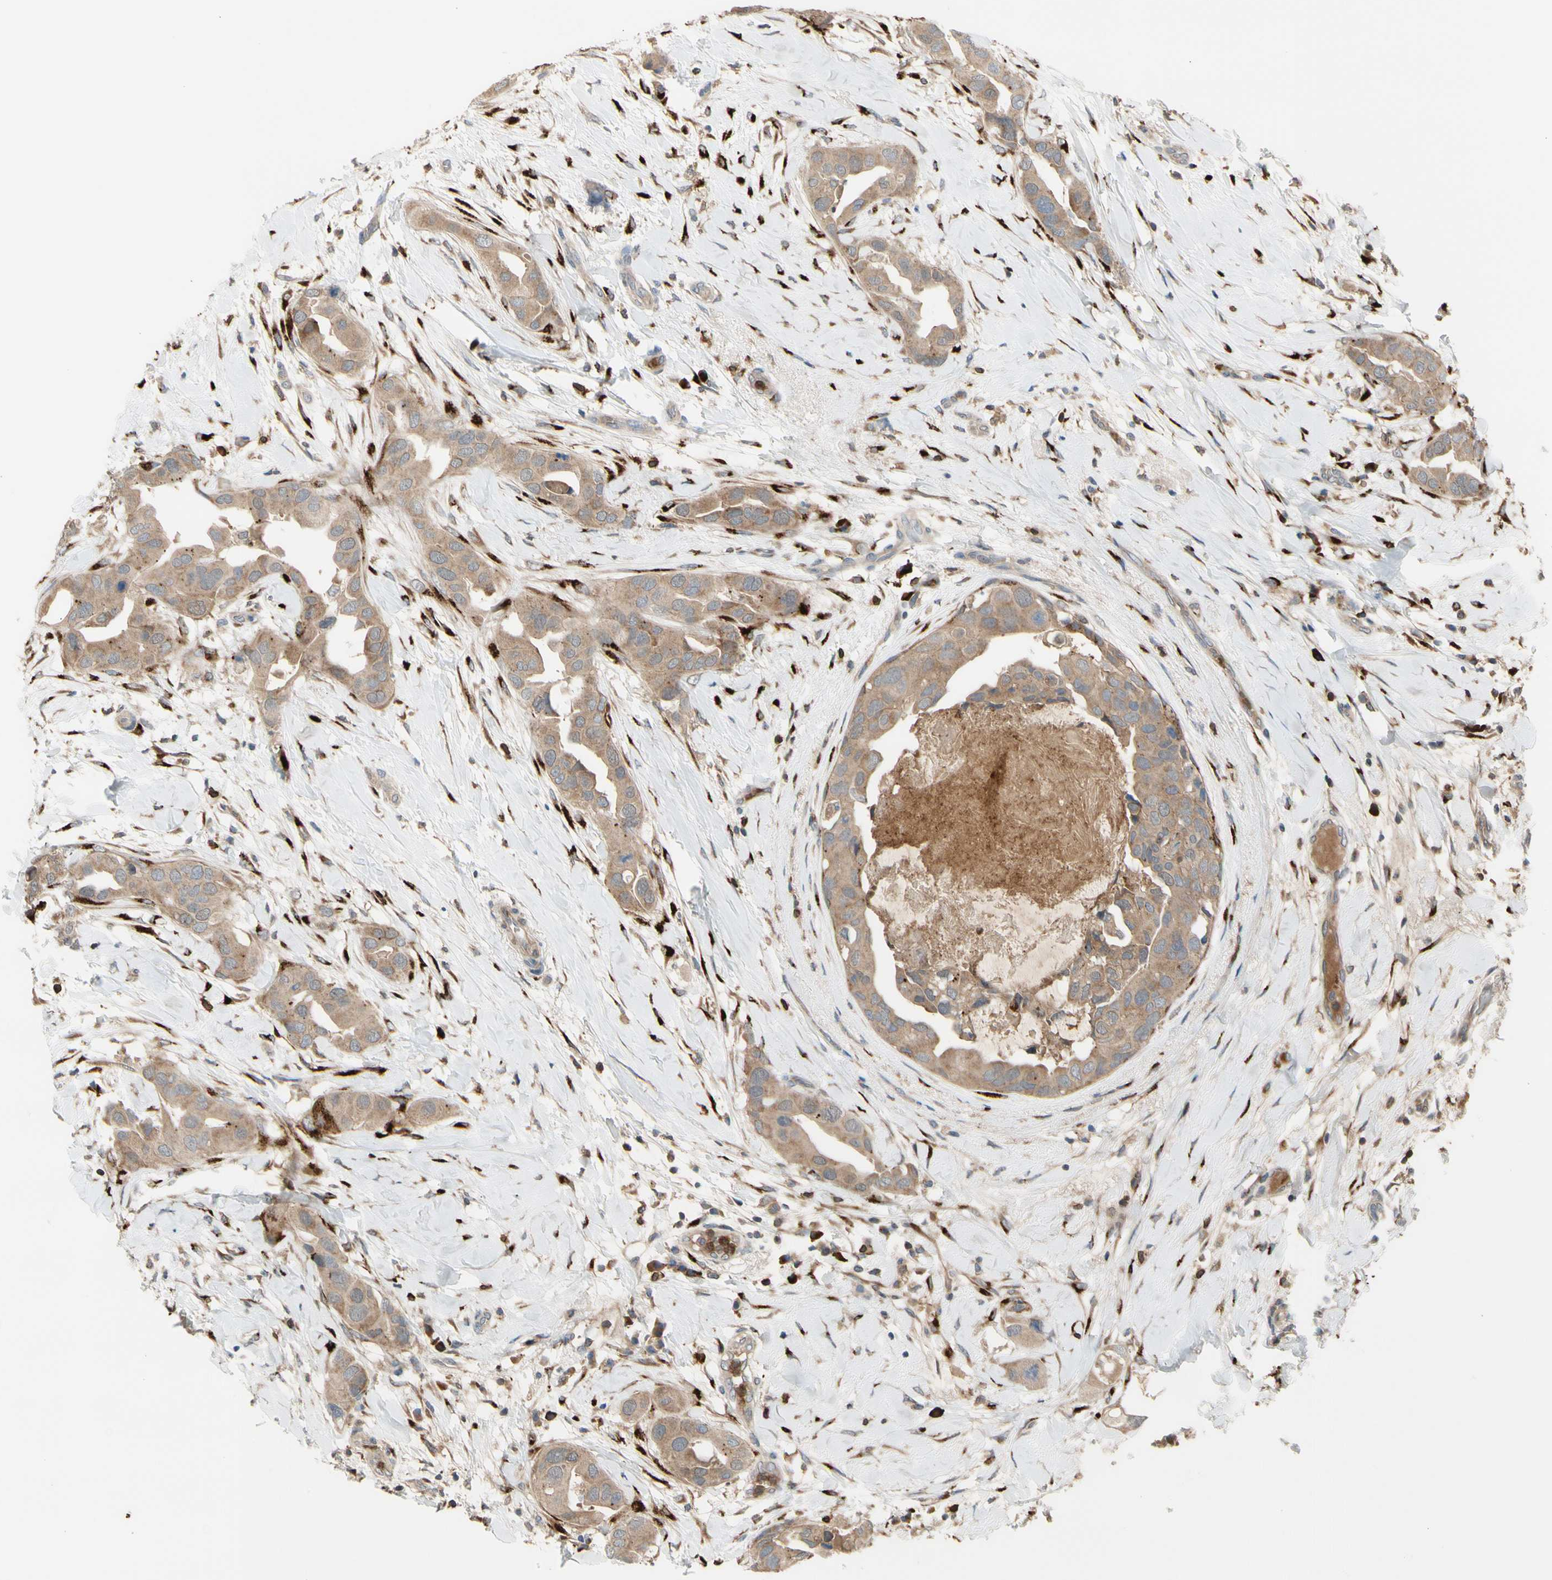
{"staining": {"intensity": "weak", "quantity": ">75%", "location": "cytoplasmic/membranous"}, "tissue": "breast cancer", "cell_type": "Tumor cells", "image_type": "cancer", "snomed": [{"axis": "morphology", "description": "Duct carcinoma"}, {"axis": "topography", "description": "Breast"}], "caption": "Immunohistochemical staining of breast cancer exhibits weak cytoplasmic/membranous protein positivity in approximately >75% of tumor cells.", "gene": "GALNT5", "patient": {"sex": "female", "age": 40}}